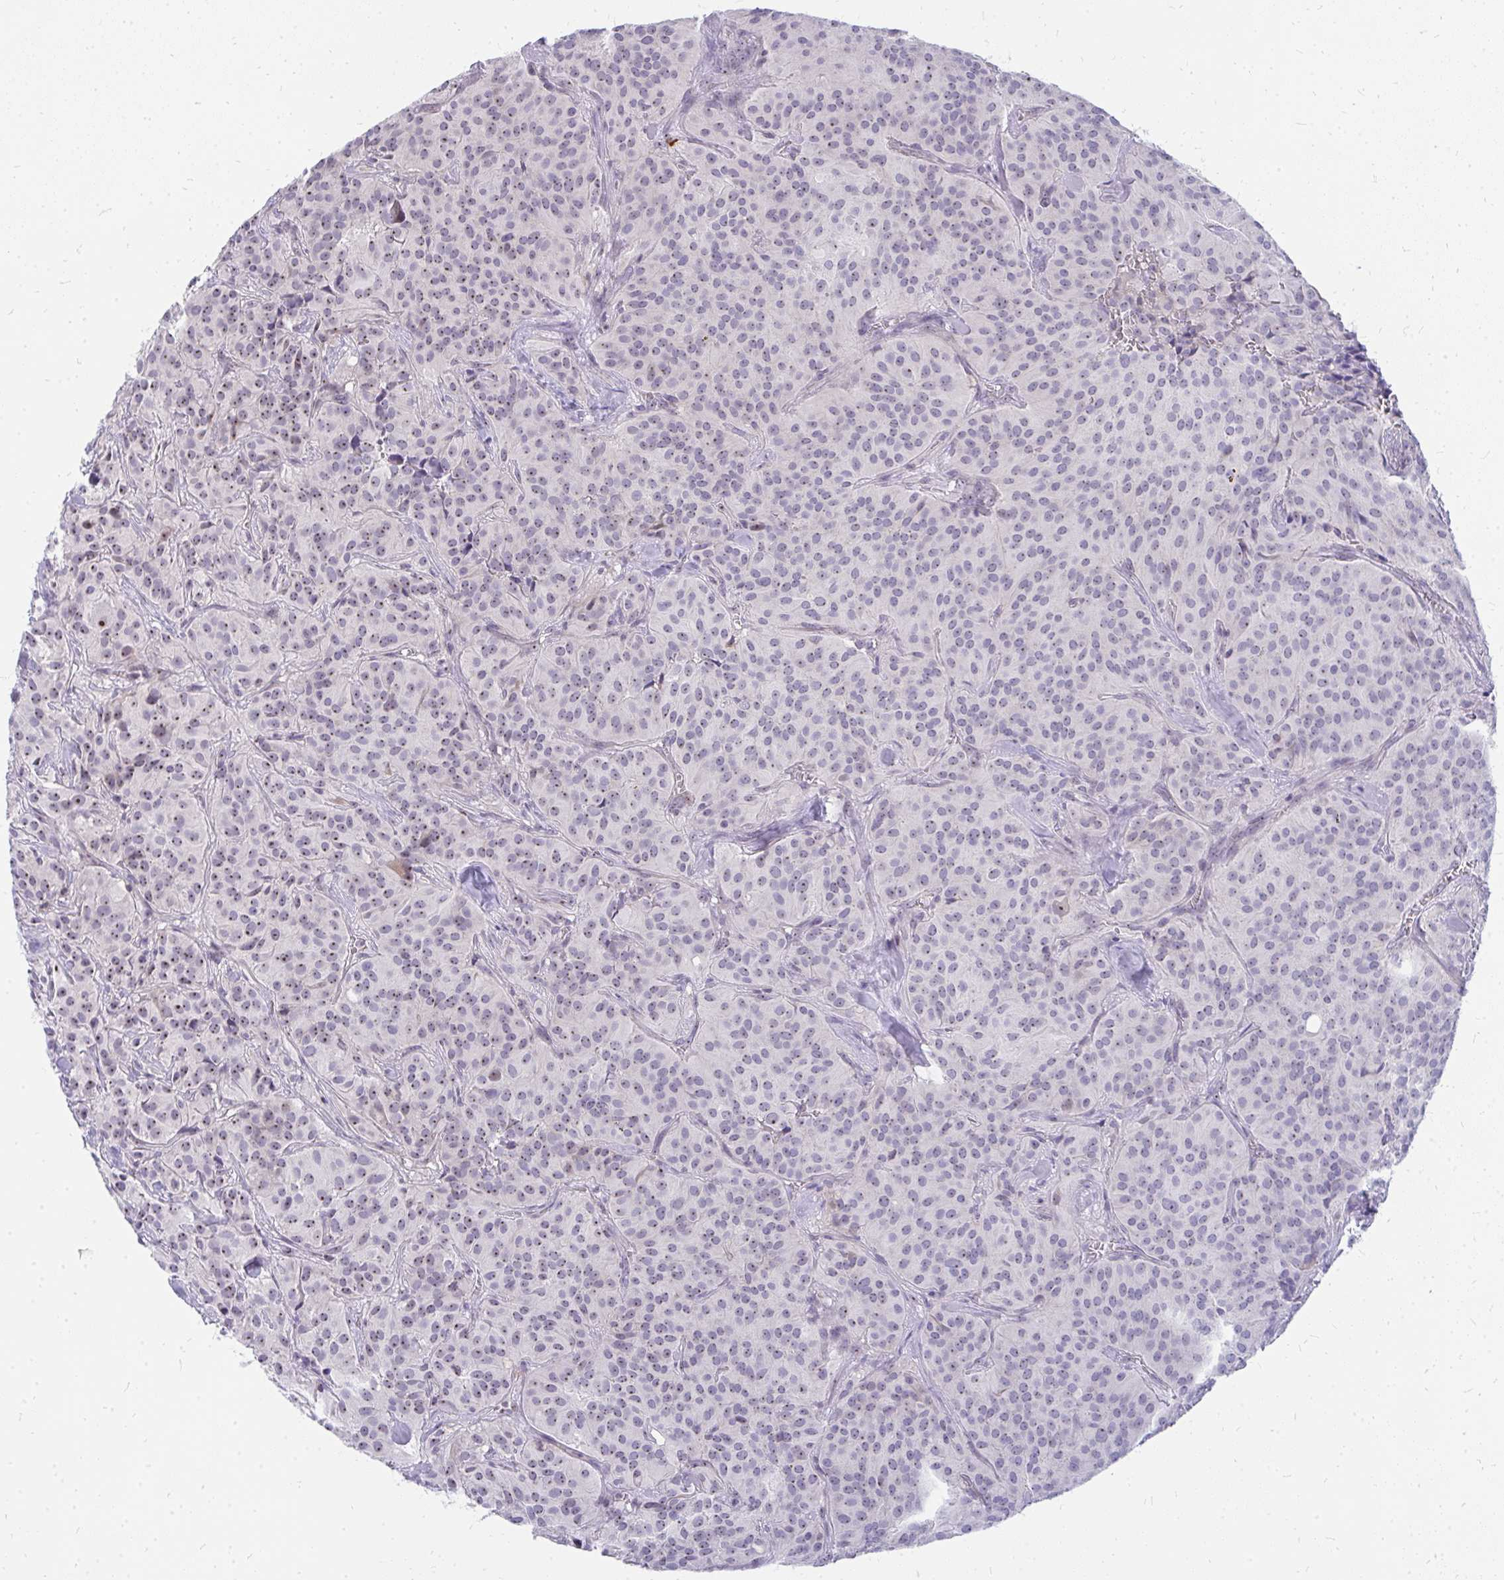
{"staining": {"intensity": "weak", "quantity": "25%-75%", "location": "nuclear"}, "tissue": "glioma", "cell_type": "Tumor cells", "image_type": "cancer", "snomed": [{"axis": "morphology", "description": "Glioma, malignant, Low grade"}, {"axis": "topography", "description": "Brain"}], "caption": "Protein expression analysis of human glioma reveals weak nuclear staining in about 25%-75% of tumor cells.", "gene": "FAM9A", "patient": {"sex": "male", "age": 42}}